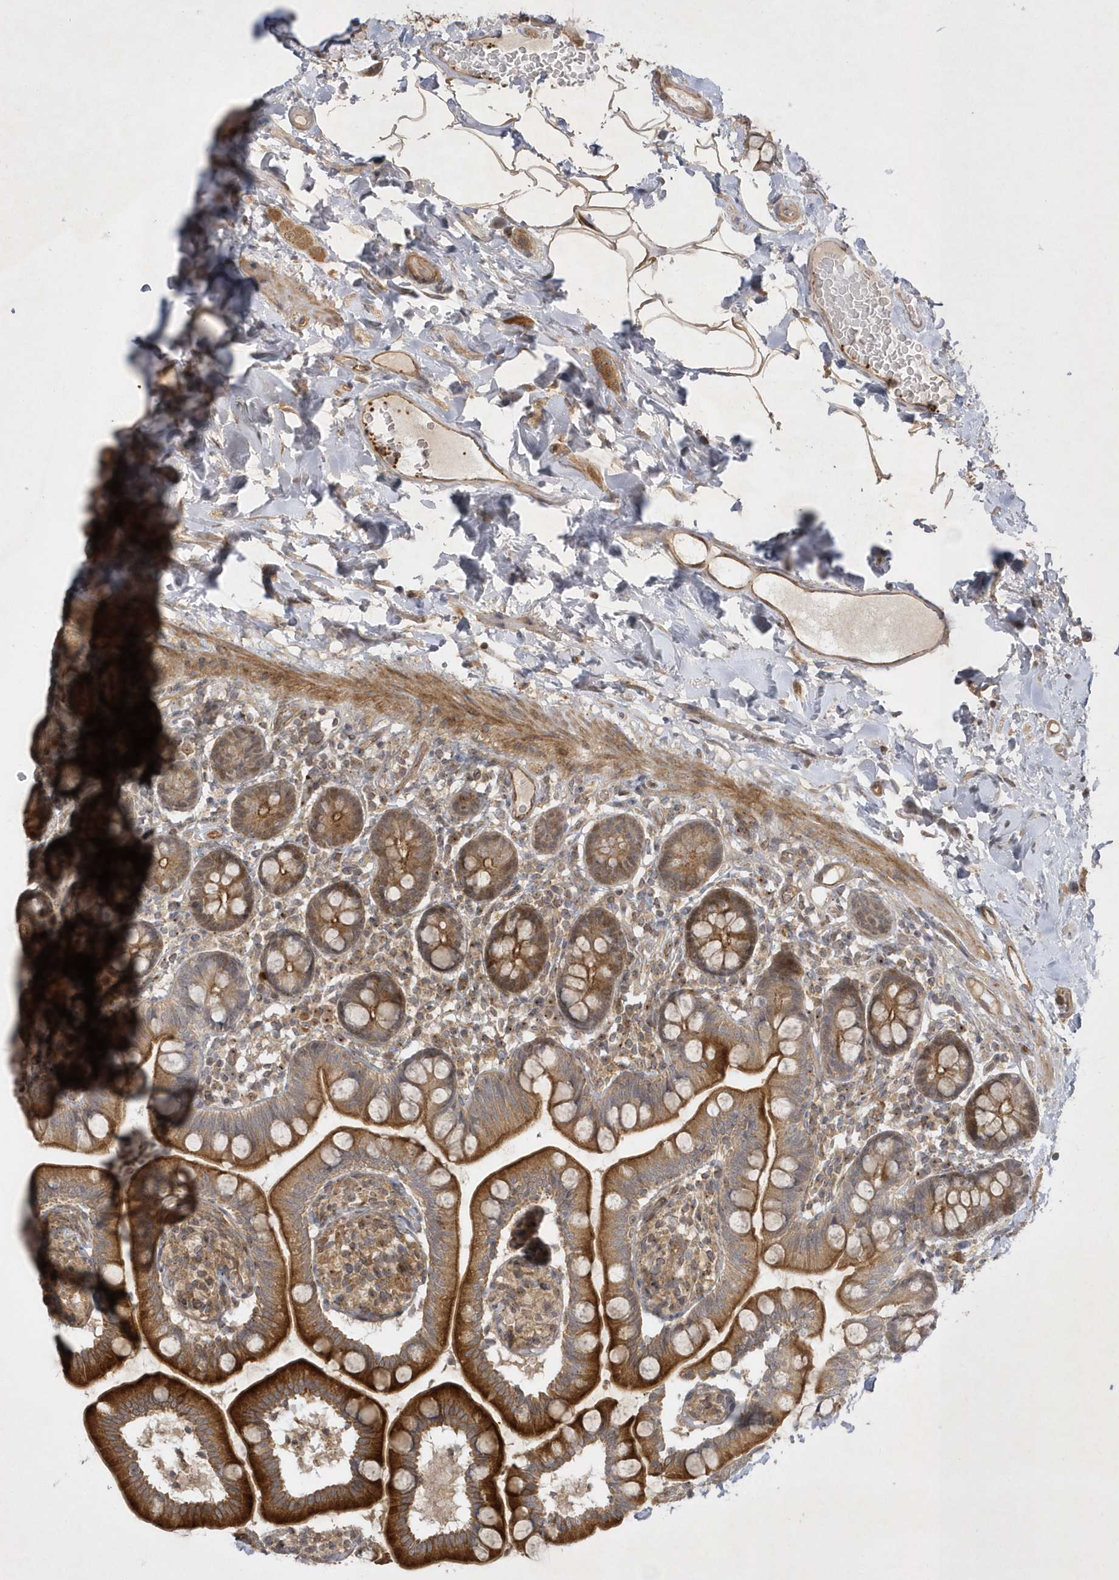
{"staining": {"intensity": "strong", "quantity": ">75%", "location": "cytoplasmic/membranous"}, "tissue": "small intestine", "cell_type": "Glandular cells", "image_type": "normal", "snomed": [{"axis": "morphology", "description": "Normal tissue, NOS"}, {"axis": "topography", "description": "Small intestine"}], "caption": "This photomicrograph shows unremarkable small intestine stained with immunohistochemistry to label a protein in brown. The cytoplasmic/membranous of glandular cells show strong positivity for the protein. Nuclei are counter-stained blue.", "gene": "NAF1", "patient": {"sex": "female", "age": 64}}